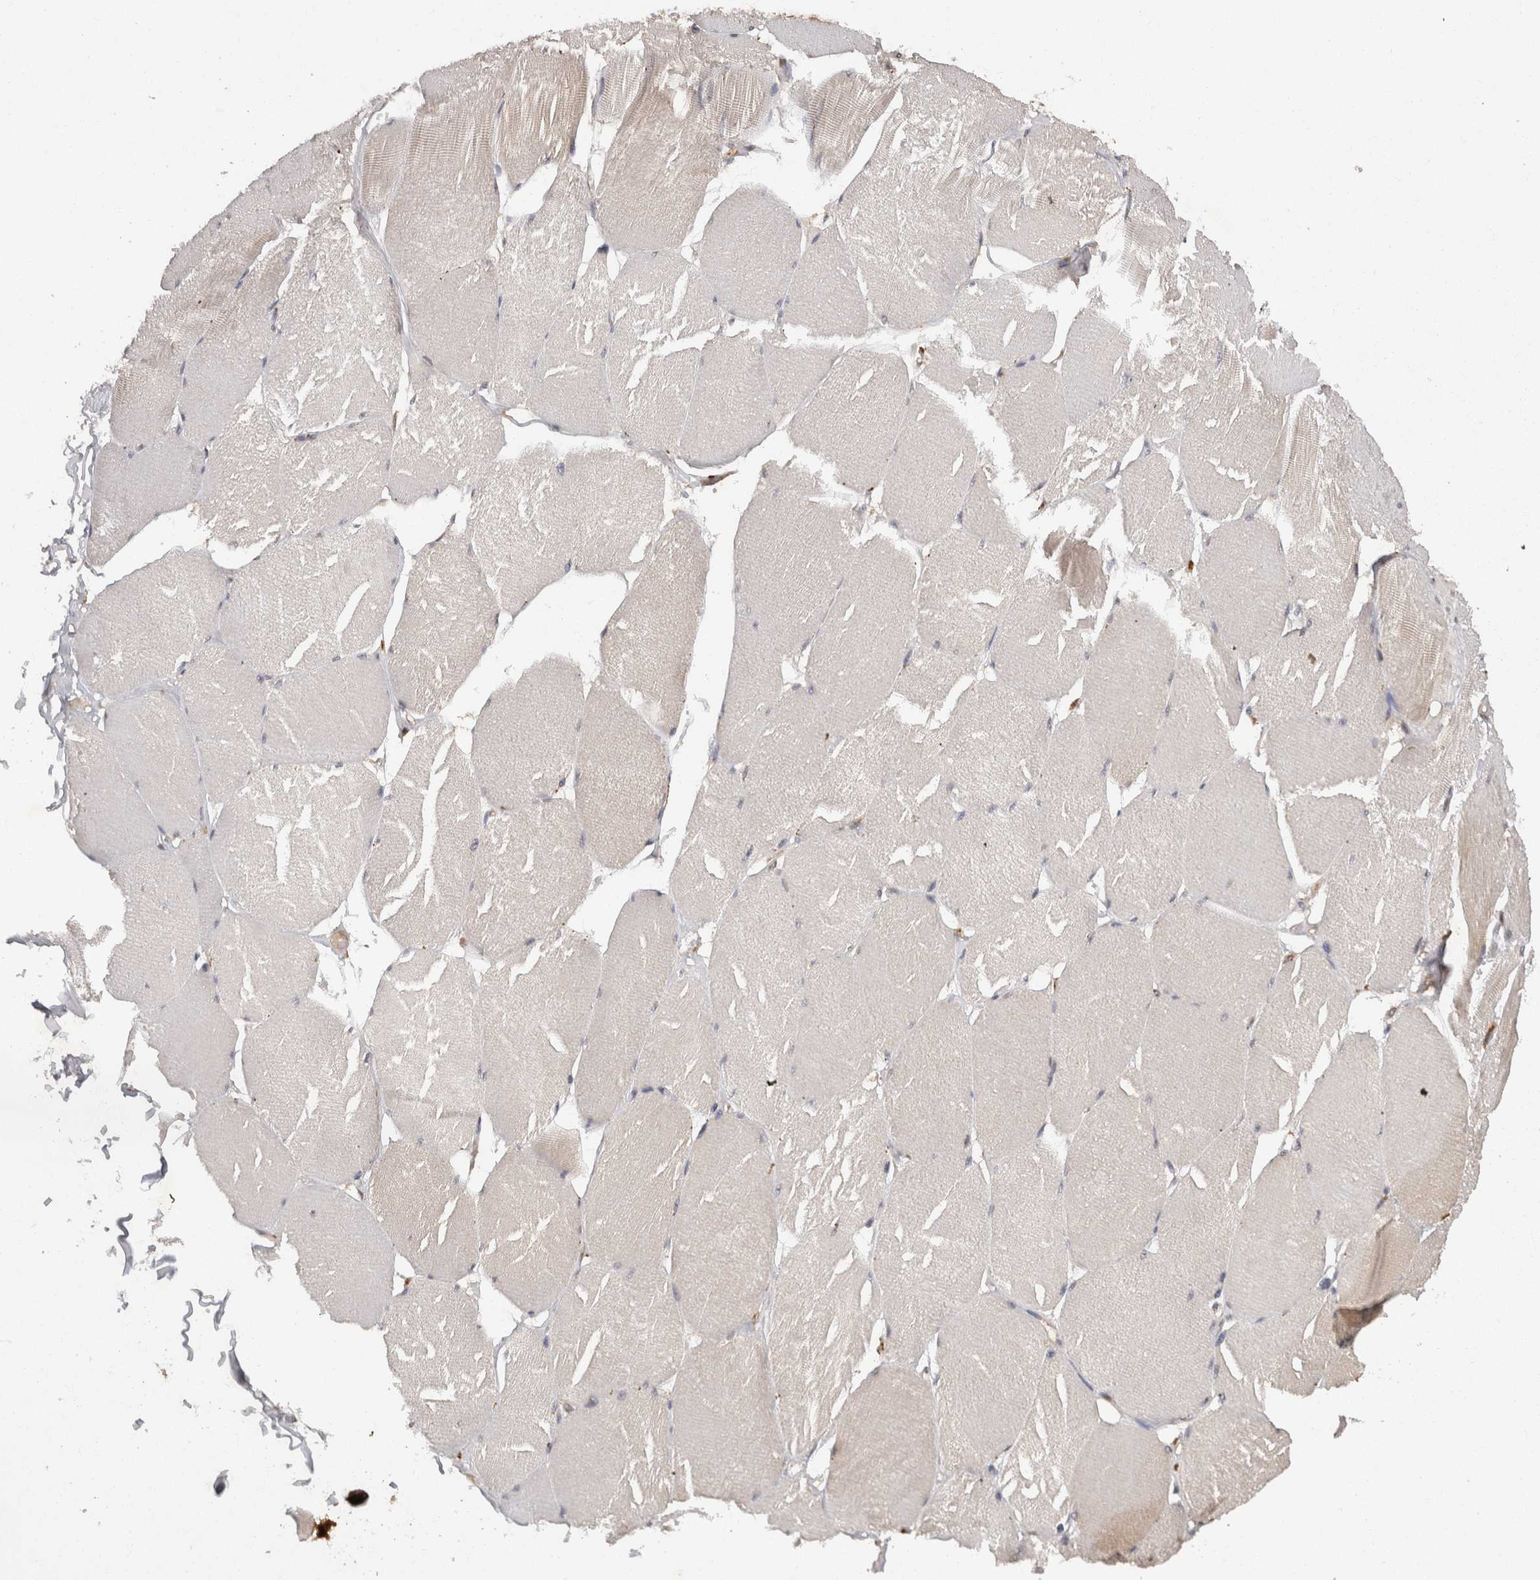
{"staining": {"intensity": "weak", "quantity": "25%-75%", "location": "cytoplasmic/membranous"}, "tissue": "skeletal muscle", "cell_type": "Myocytes", "image_type": "normal", "snomed": [{"axis": "morphology", "description": "Normal tissue, NOS"}, {"axis": "topography", "description": "Skin"}, {"axis": "topography", "description": "Skeletal muscle"}], "caption": "Immunohistochemical staining of normal human skeletal muscle demonstrates low levels of weak cytoplasmic/membranous expression in approximately 25%-75% of myocytes. (brown staining indicates protein expression, while blue staining denotes nuclei).", "gene": "ACAT2", "patient": {"sex": "male", "age": 83}}